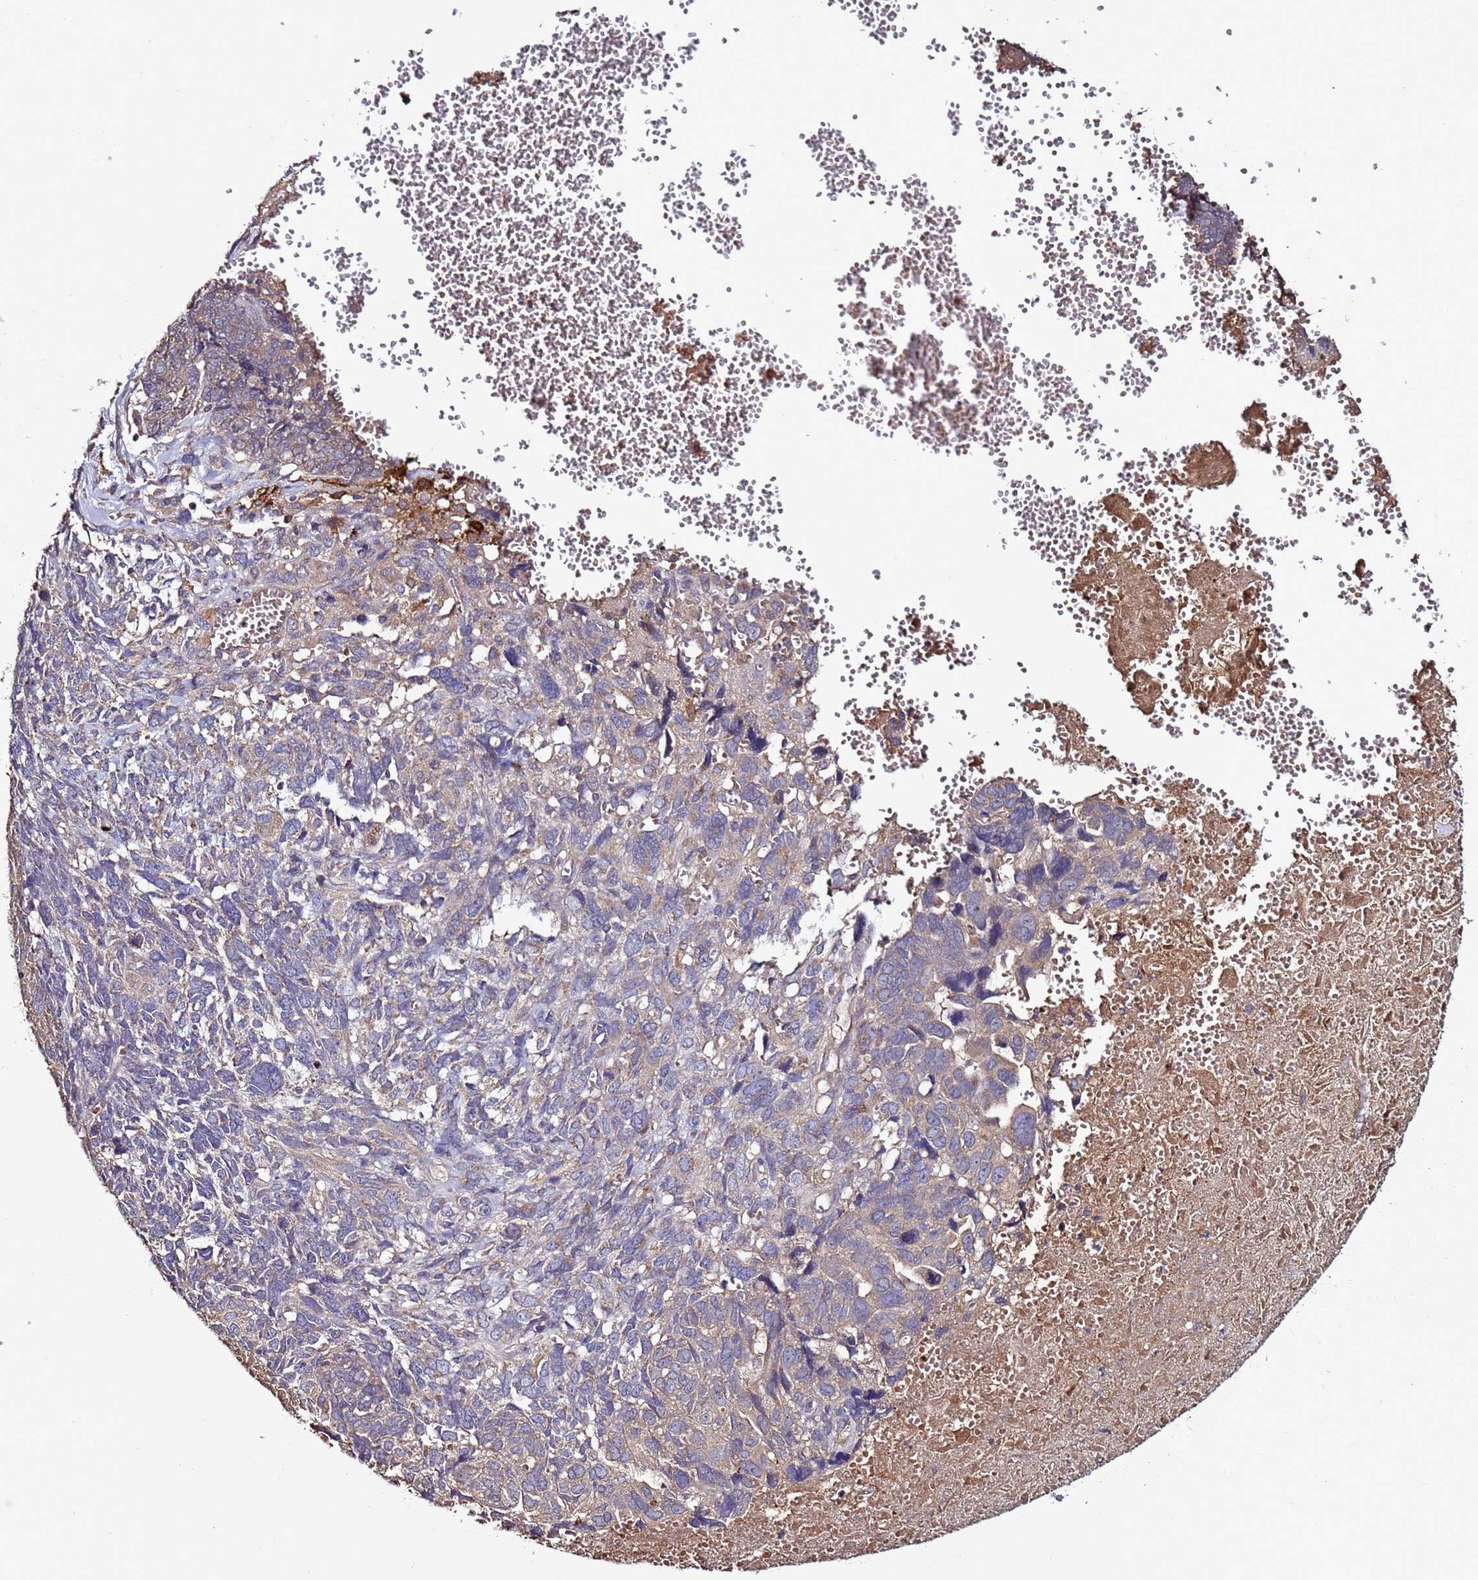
{"staining": {"intensity": "weak", "quantity": "<25%", "location": "cytoplasmic/membranous"}, "tissue": "ovarian cancer", "cell_type": "Tumor cells", "image_type": "cancer", "snomed": [{"axis": "morphology", "description": "Cystadenocarcinoma, serous, NOS"}, {"axis": "topography", "description": "Ovary"}], "caption": "This is a photomicrograph of immunohistochemistry staining of ovarian serous cystadenocarcinoma, which shows no positivity in tumor cells.", "gene": "RPS15A", "patient": {"sex": "female", "age": 79}}